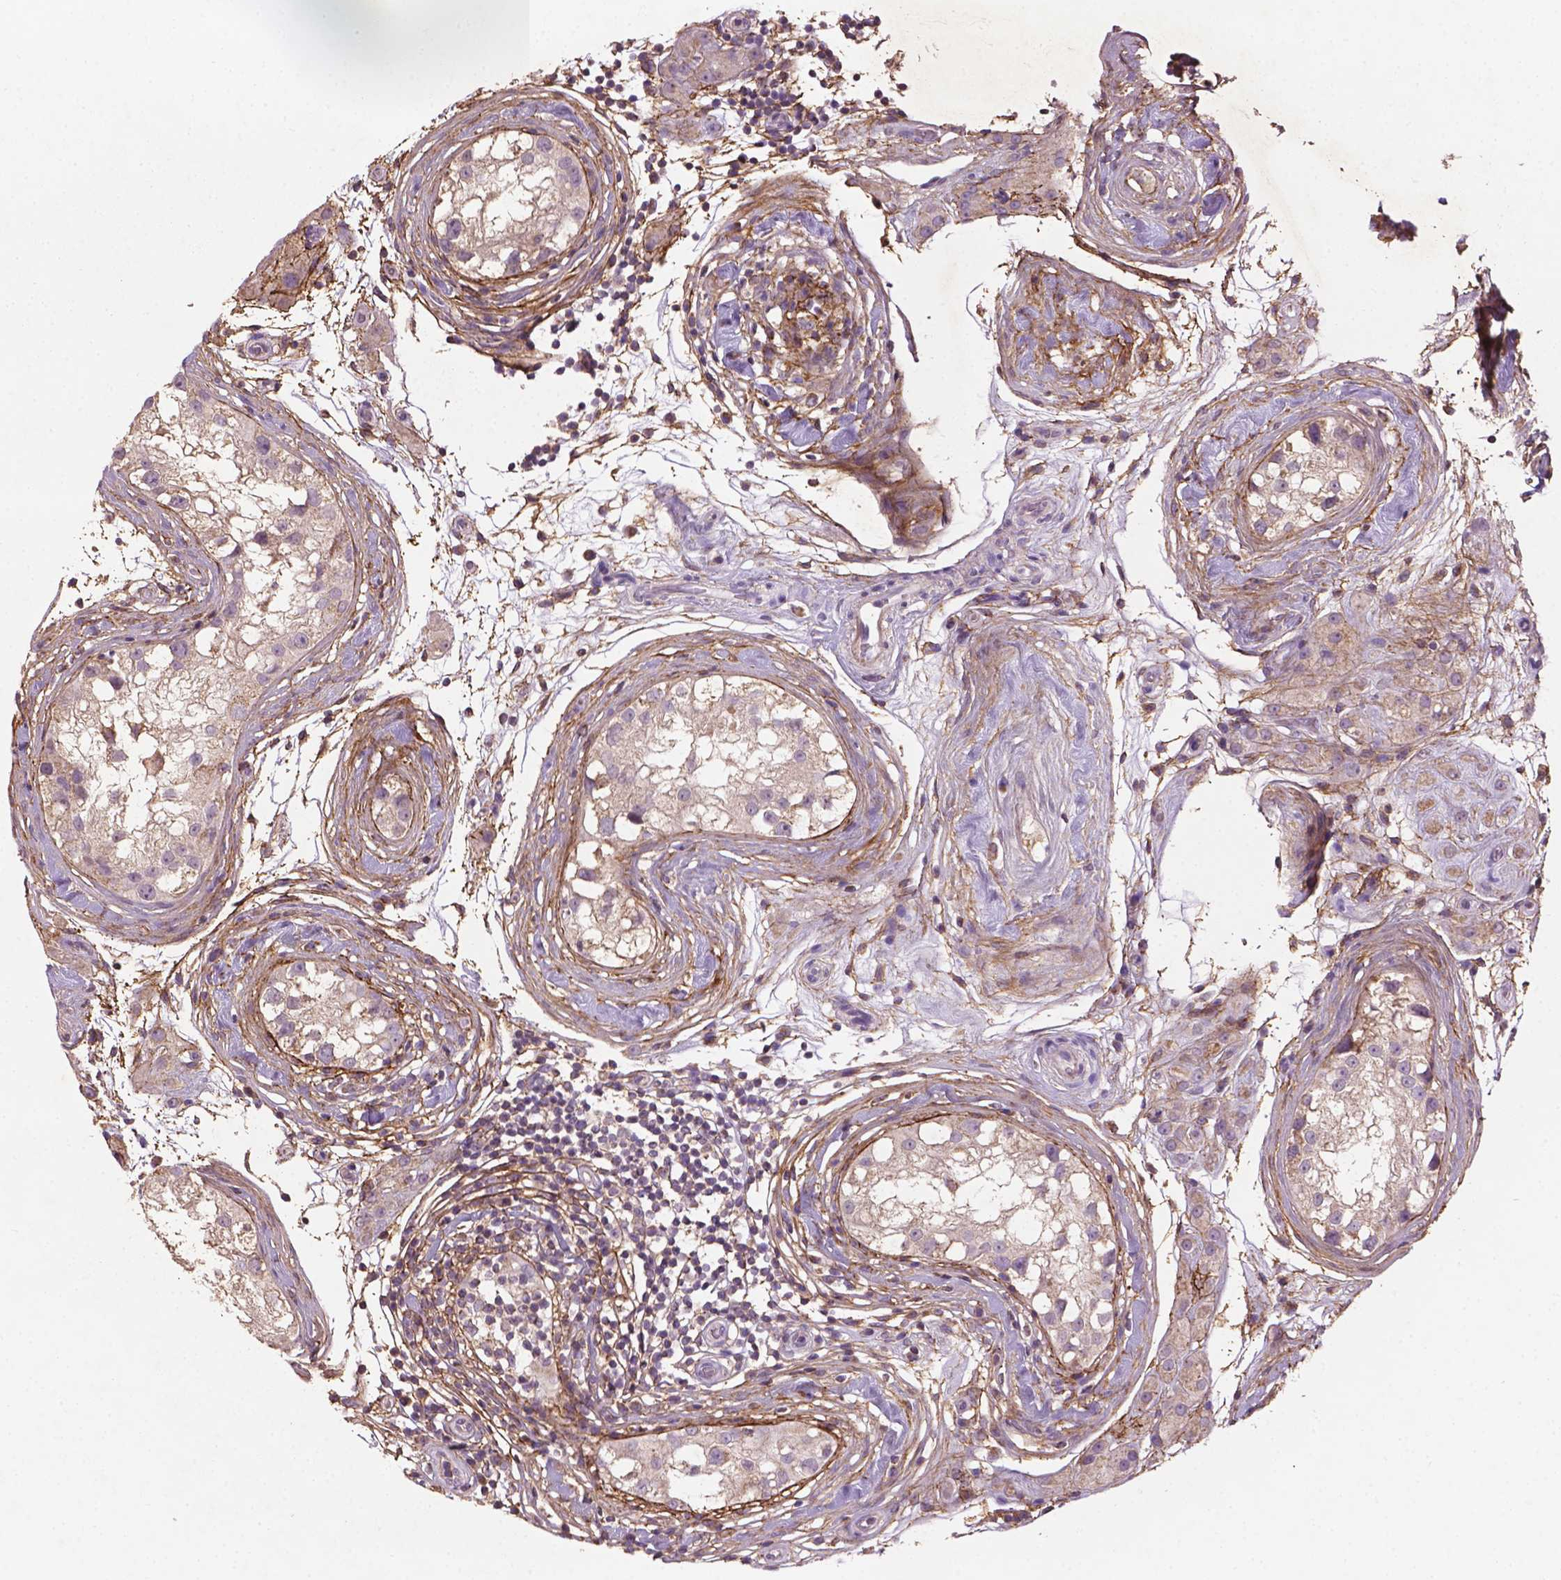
{"staining": {"intensity": "negative", "quantity": "none", "location": "none"}, "tissue": "testis cancer", "cell_type": "Tumor cells", "image_type": "cancer", "snomed": [{"axis": "morphology", "description": "Seminoma, NOS"}, {"axis": "topography", "description": "Testis"}], "caption": "The image shows no significant positivity in tumor cells of testis cancer.", "gene": "LRRC3C", "patient": {"sex": "male", "age": 34}}